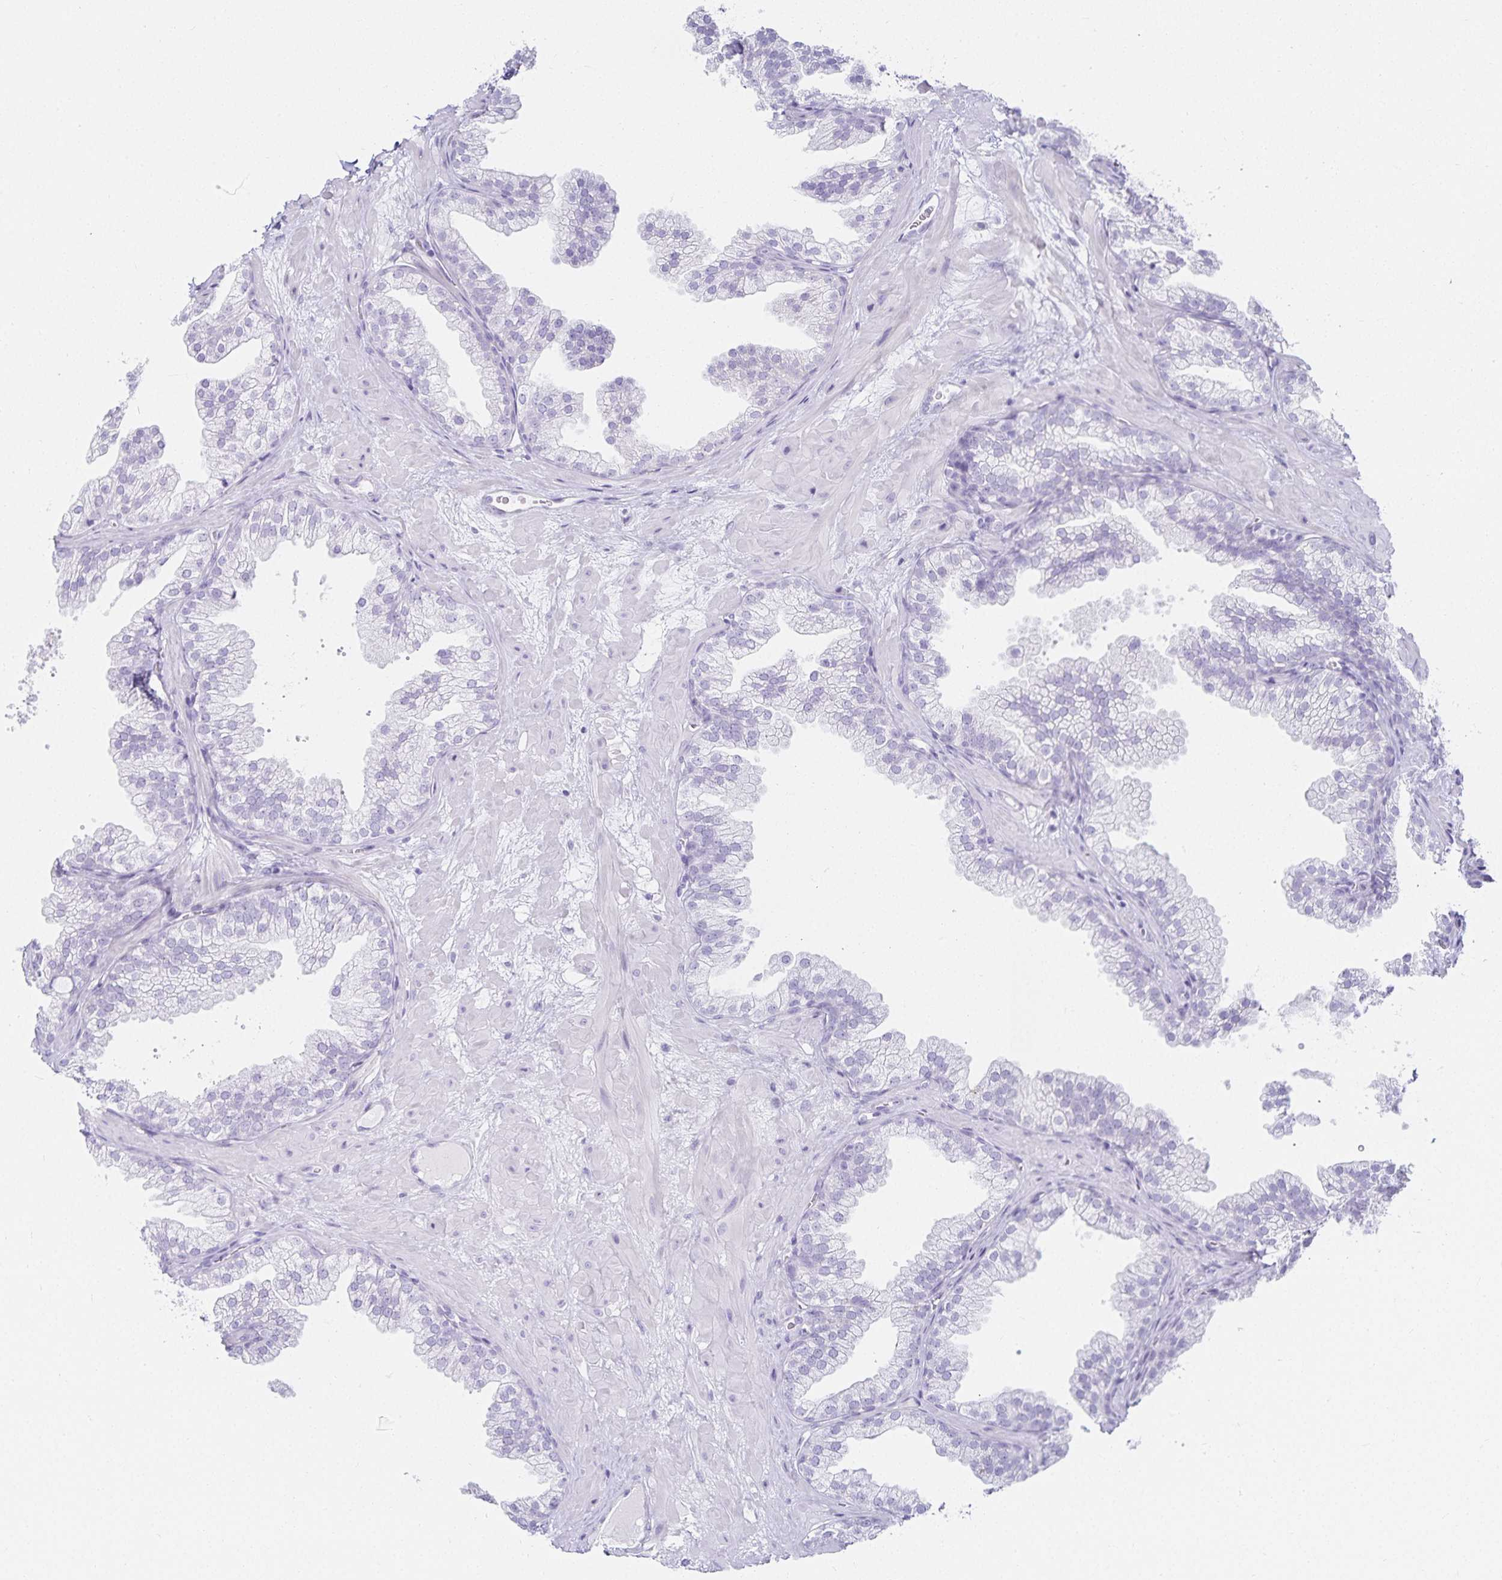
{"staining": {"intensity": "negative", "quantity": "none", "location": "none"}, "tissue": "prostate", "cell_type": "Glandular cells", "image_type": "normal", "snomed": [{"axis": "morphology", "description": "Normal tissue, NOS"}, {"axis": "topography", "description": "Prostate"}], "caption": "An immunohistochemistry image of benign prostate is shown. There is no staining in glandular cells of prostate.", "gene": "GP2", "patient": {"sex": "male", "age": 37}}